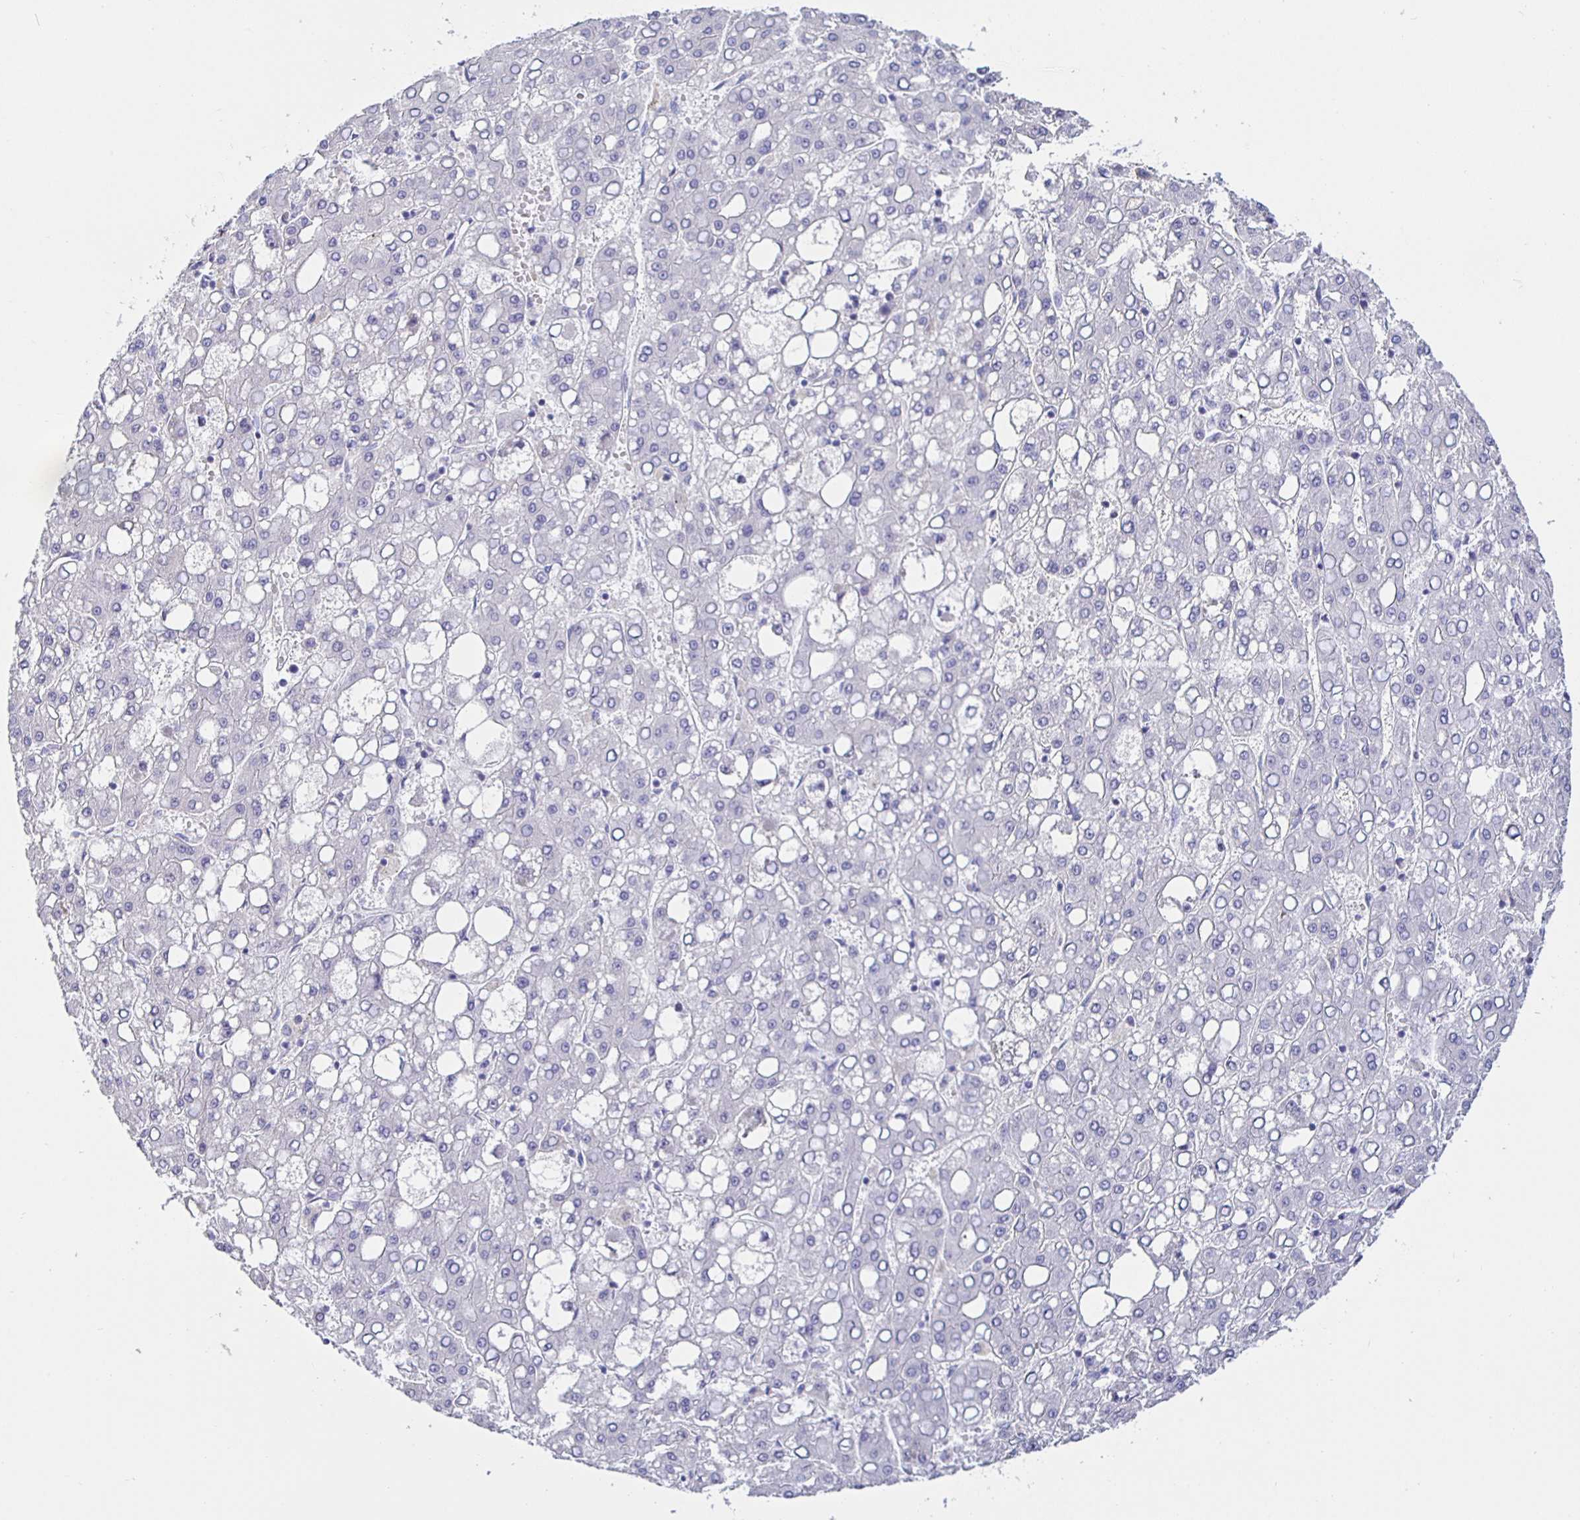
{"staining": {"intensity": "negative", "quantity": "none", "location": "none"}, "tissue": "liver cancer", "cell_type": "Tumor cells", "image_type": "cancer", "snomed": [{"axis": "morphology", "description": "Carcinoma, Hepatocellular, NOS"}, {"axis": "topography", "description": "Liver"}], "caption": "A photomicrograph of liver cancer stained for a protein demonstrates no brown staining in tumor cells. (DAB (3,3'-diaminobenzidine) immunohistochemistry visualized using brightfield microscopy, high magnification).", "gene": "HSPA4L", "patient": {"sex": "male", "age": 65}}